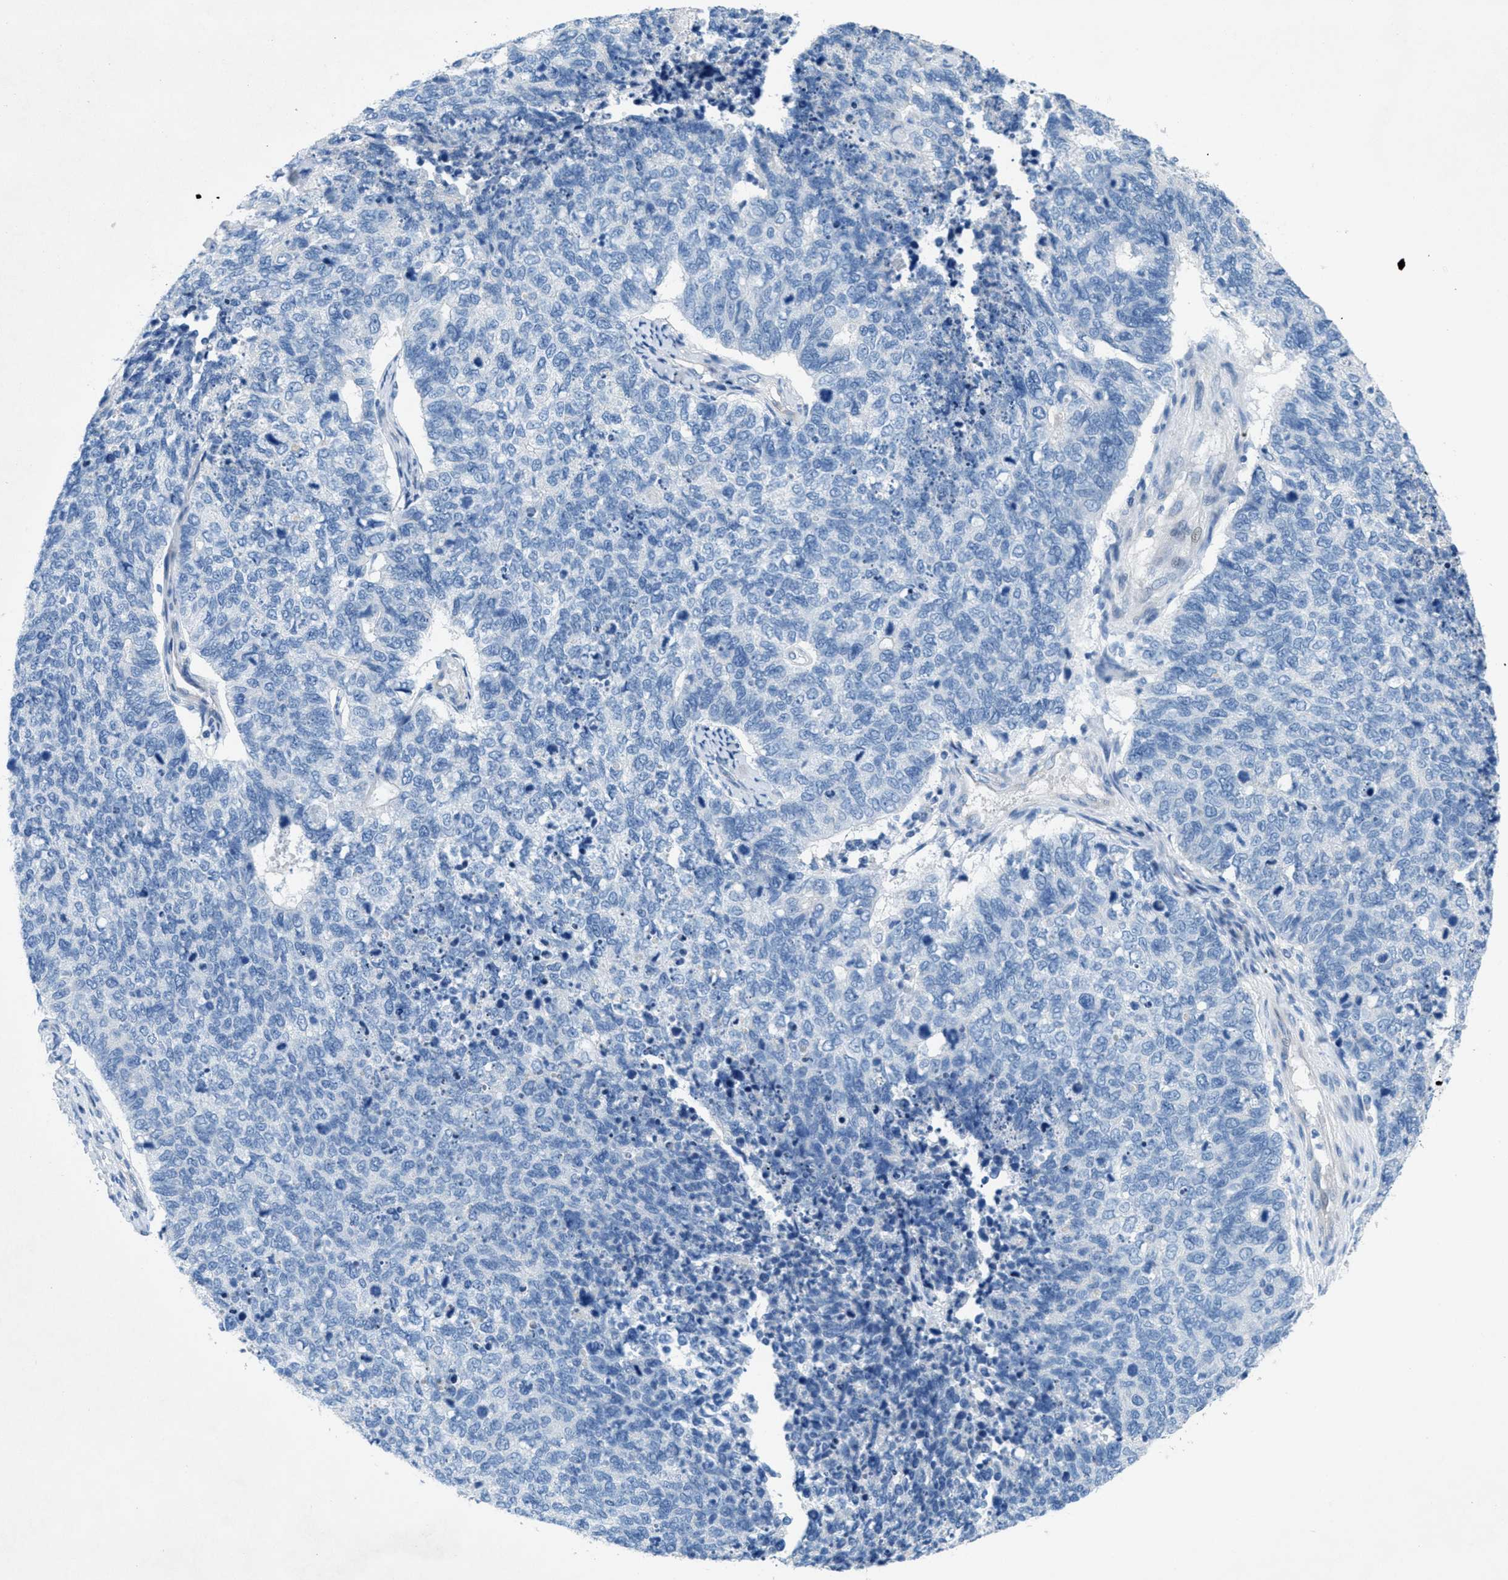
{"staining": {"intensity": "negative", "quantity": "none", "location": "none"}, "tissue": "cervical cancer", "cell_type": "Tumor cells", "image_type": "cancer", "snomed": [{"axis": "morphology", "description": "Squamous cell carcinoma, NOS"}, {"axis": "topography", "description": "Cervix"}], "caption": "Immunohistochemistry (IHC) of cervical cancer demonstrates no expression in tumor cells.", "gene": "GALNT17", "patient": {"sex": "female", "age": 63}}